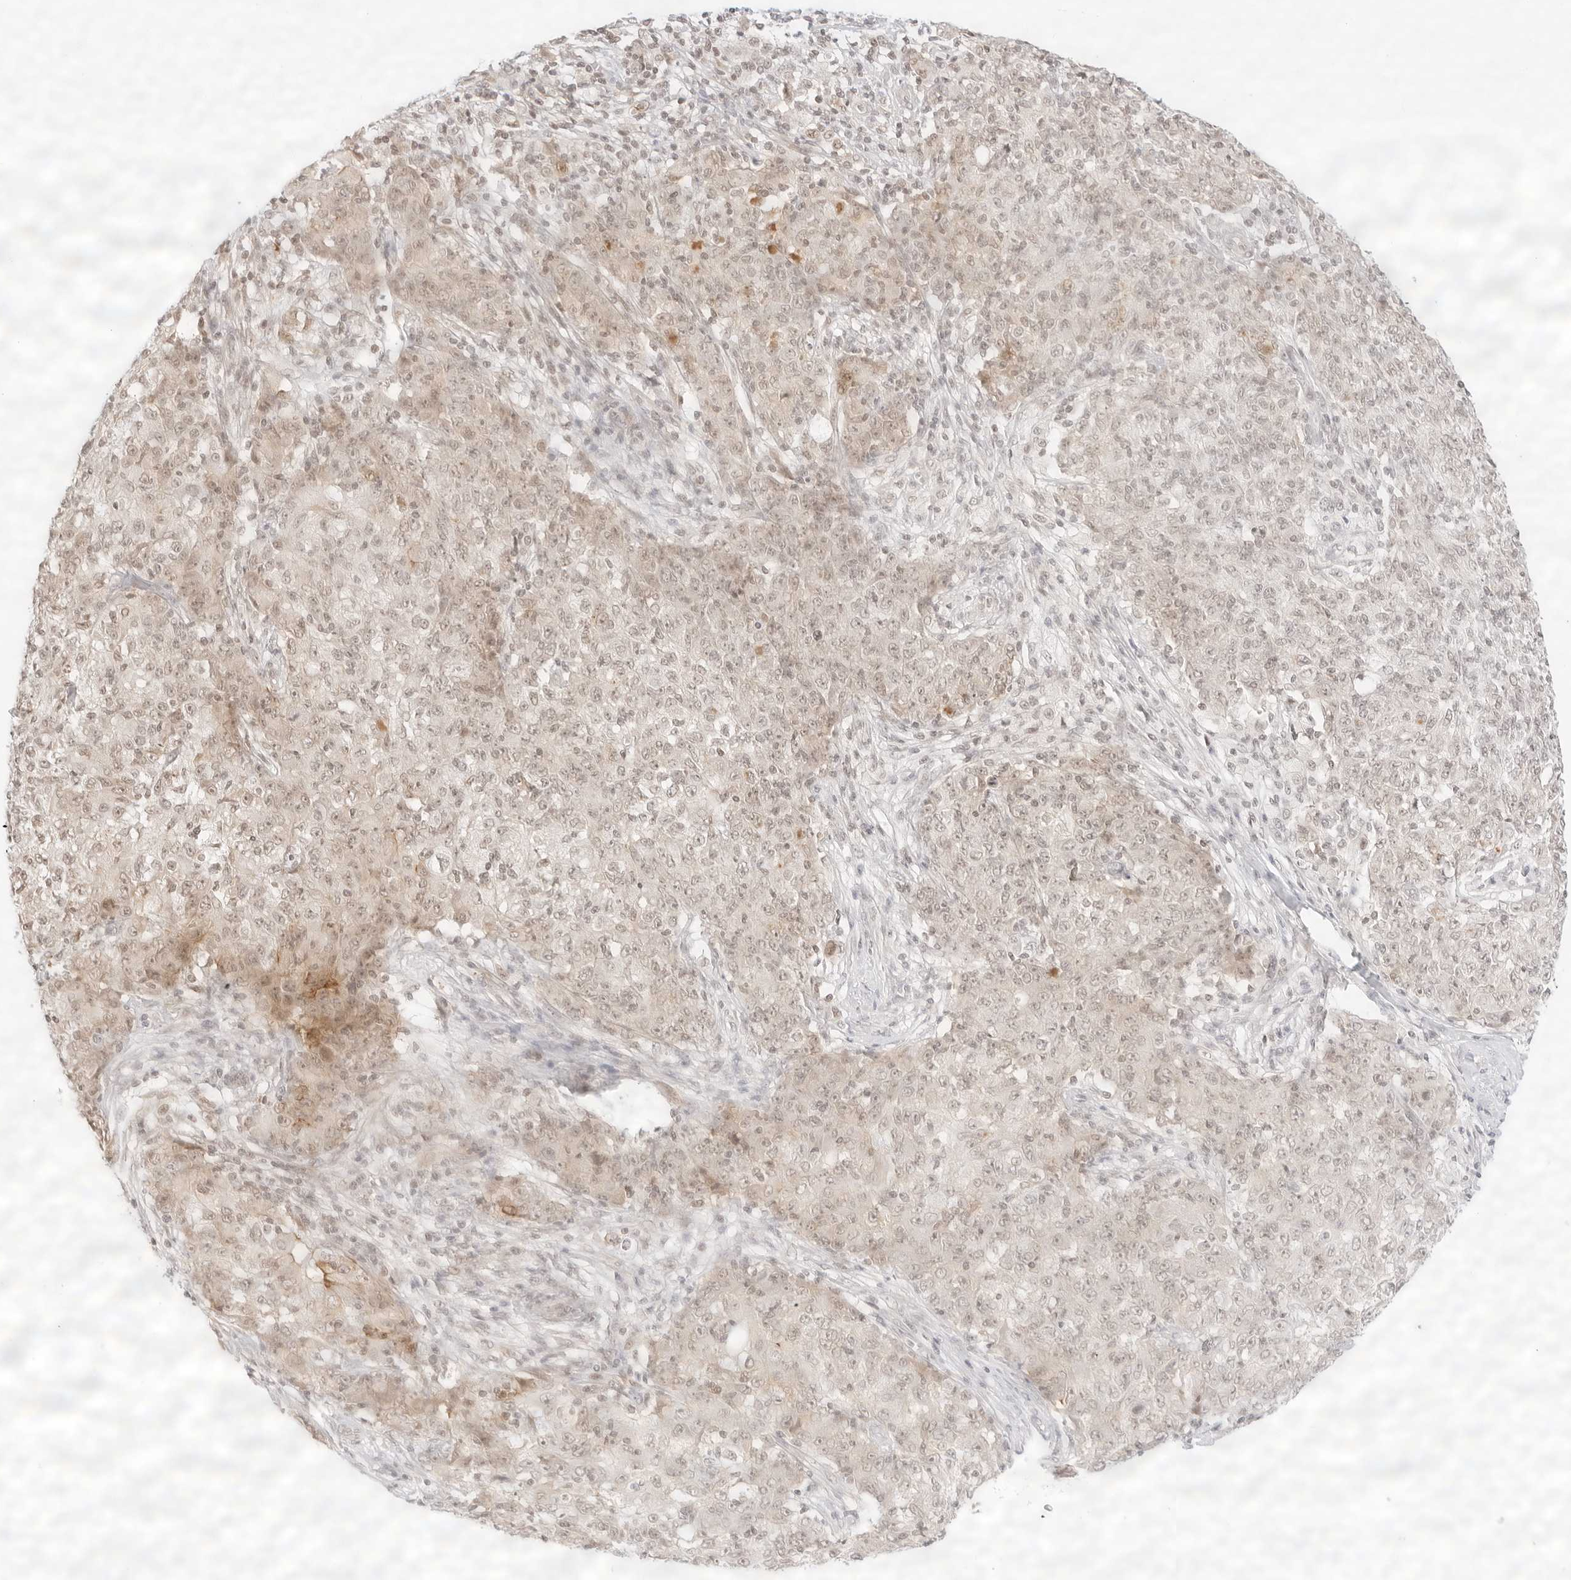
{"staining": {"intensity": "weak", "quantity": "<25%", "location": "cytoplasmic/membranous,nuclear"}, "tissue": "ovarian cancer", "cell_type": "Tumor cells", "image_type": "cancer", "snomed": [{"axis": "morphology", "description": "Carcinoma, endometroid"}, {"axis": "topography", "description": "Ovary"}], "caption": "DAB immunohistochemical staining of human ovarian endometroid carcinoma reveals no significant positivity in tumor cells. (IHC, brightfield microscopy, high magnification).", "gene": "GNAS", "patient": {"sex": "female", "age": 42}}